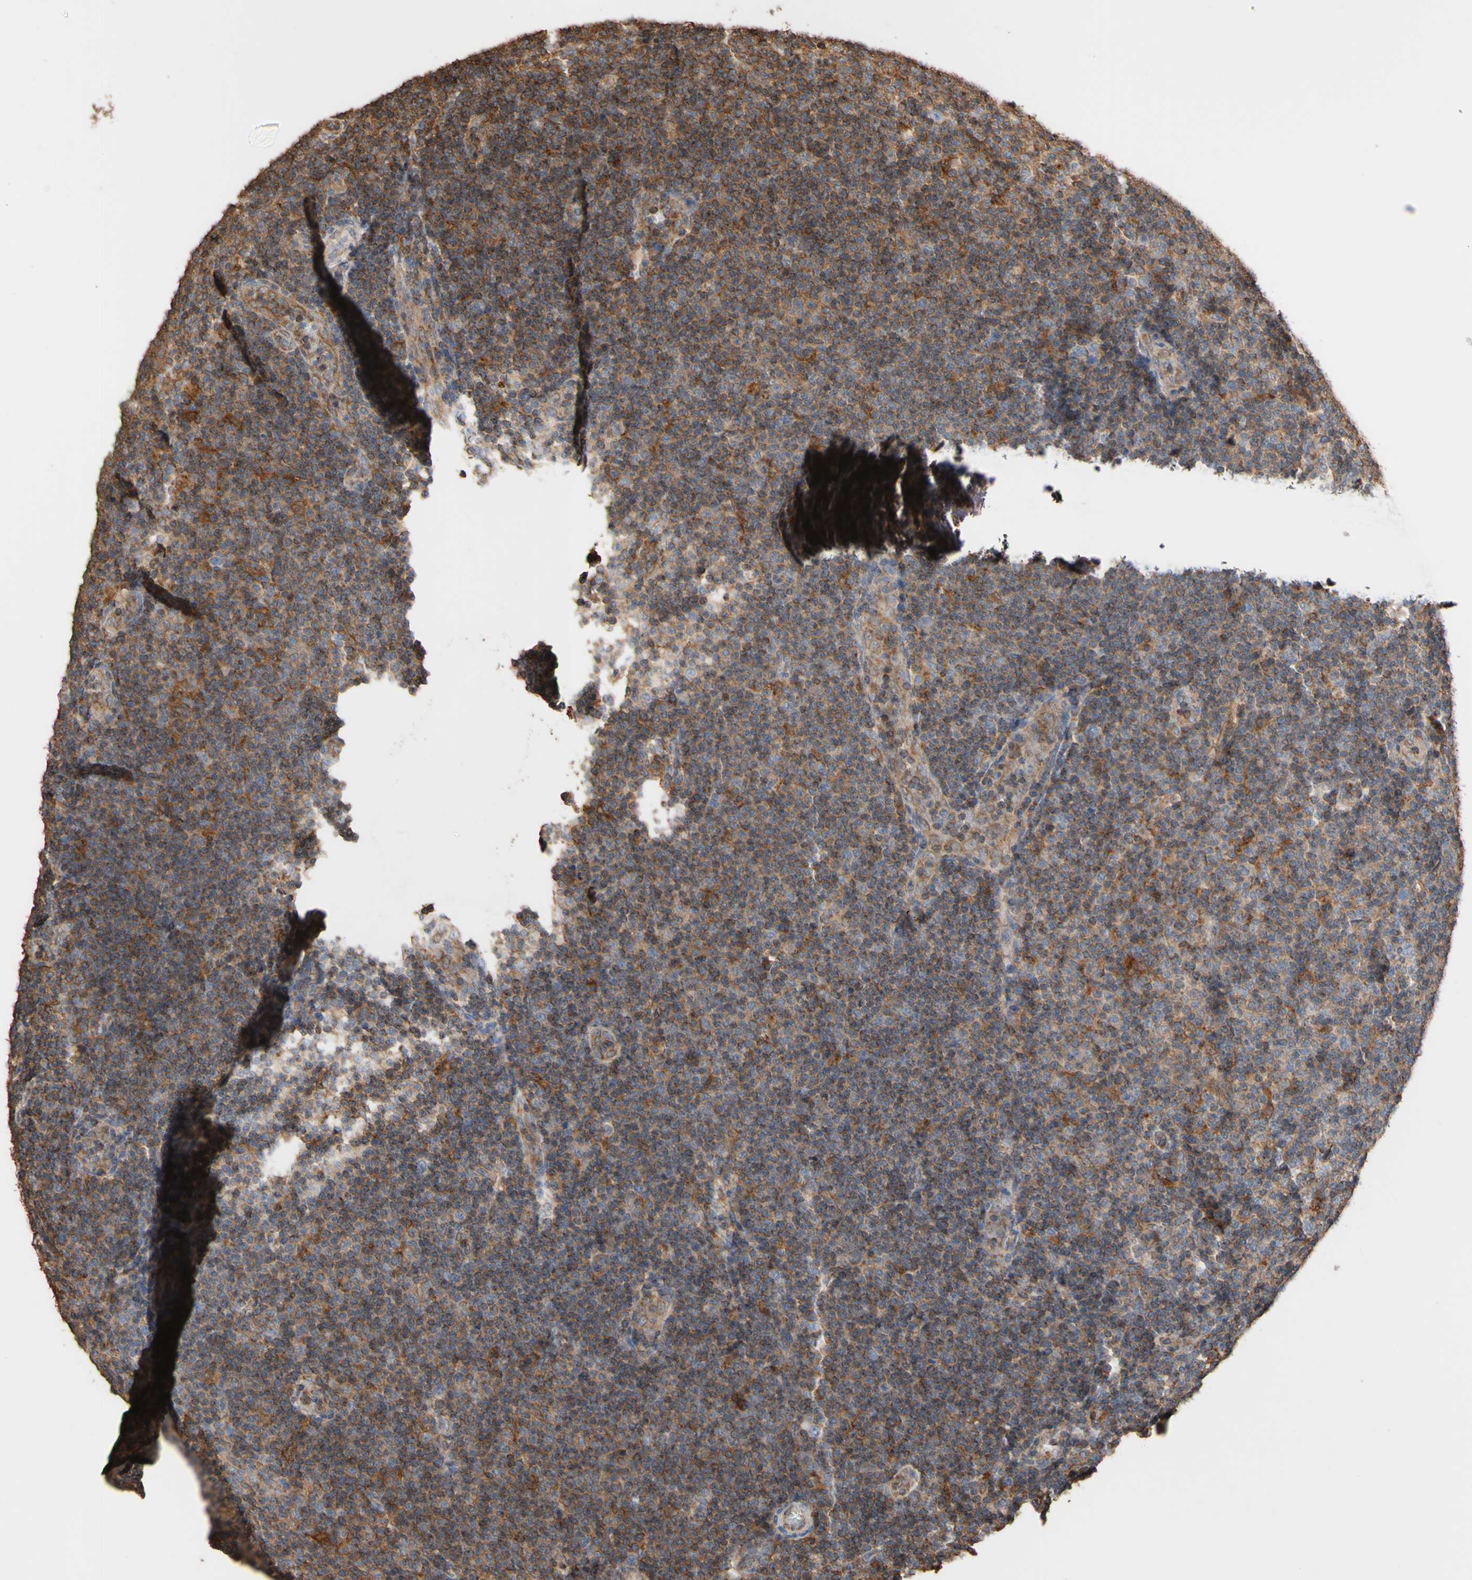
{"staining": {"intensity": "moderate", "quantity": ">75%", "location": "cytoplasmic/membranous"}, "tissue": "lymphoma", "cell_type": "Tumor cells", "image_type": "cancer", "snomed": [{"axis": "morphology", "description": "Malignant lymphoma, non-Hodgkin's type, Low grade"}, {"axis": "topography", "description": "Lymph node"}], "caption": "Lymphoma was stained to show a protein in brown. There is medium levels of moderate cytoplasmic/membranous staining in approximately >75% of tumor cells.", "gene": "ALDH9A1", "patient": {"sex": "male", "age": 83}}